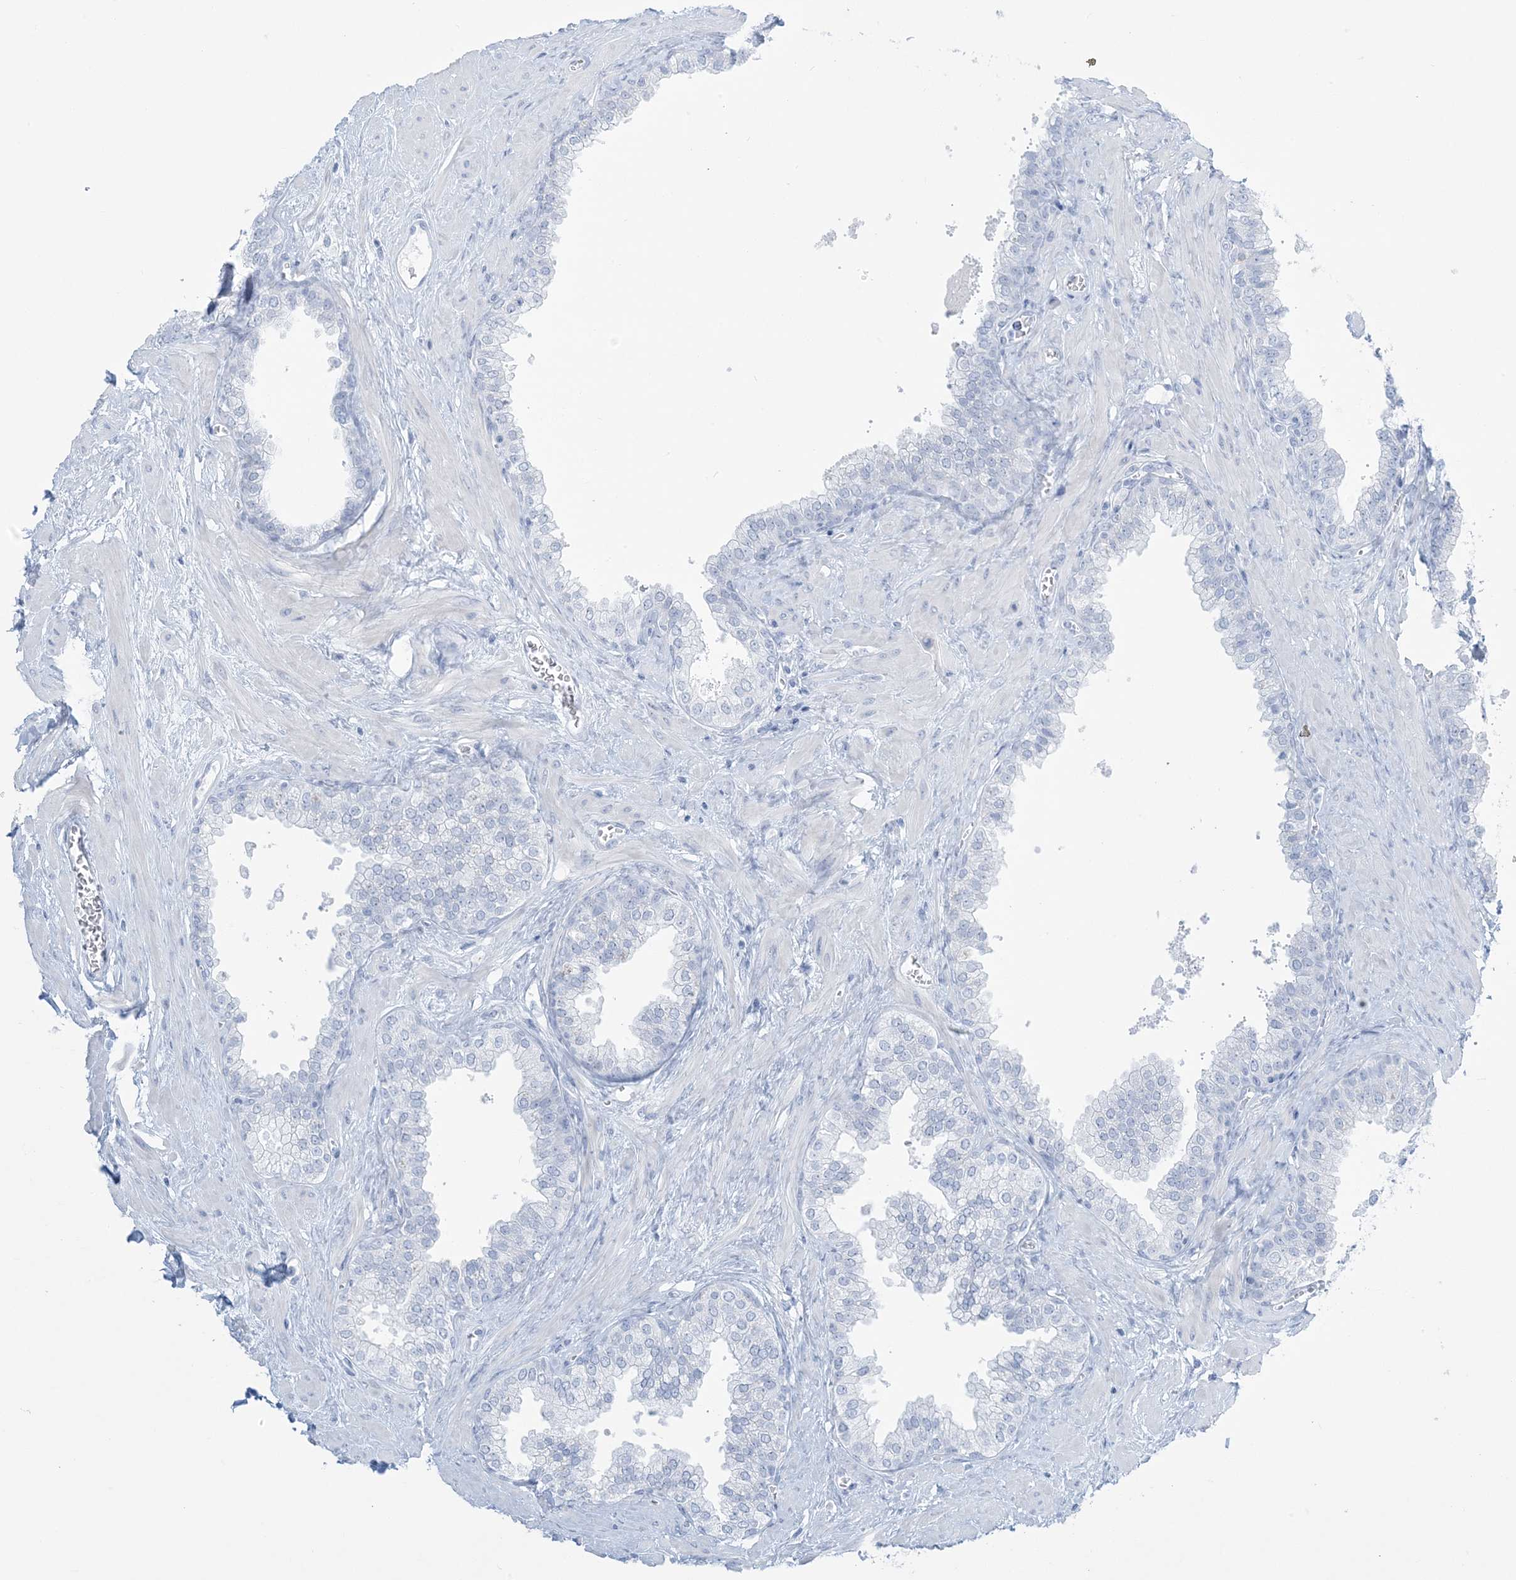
{"staining": {"intensity": "negative", "quantity": "none", "location": "none"}, "tissue": "prostate", "cell_type": "Glandular cells", "image_type": "normal", "snomed": [{"axis": "morphology", "description": "Normal tissue, NOS"}, {"axis": "morphology", "description": "Urothelial carcinoma, Low grade"}, {"axis": "topography", "description": "Urinary bladder"}, {"axis": "topography", "description": "Prostate"}], "caption": "High magnification brightfield microscopy of normal prostate stained with DAB (3,3'-diaminobenzidine) (brown) and counterstained with hematoxylin (blue): glandular cells show no significant expression. (DAB immunohistochemistry visualized using brightfield microscopy, high magnification).", "gene": "AGXT", "patient": {"sex": "male", "age": 60}}